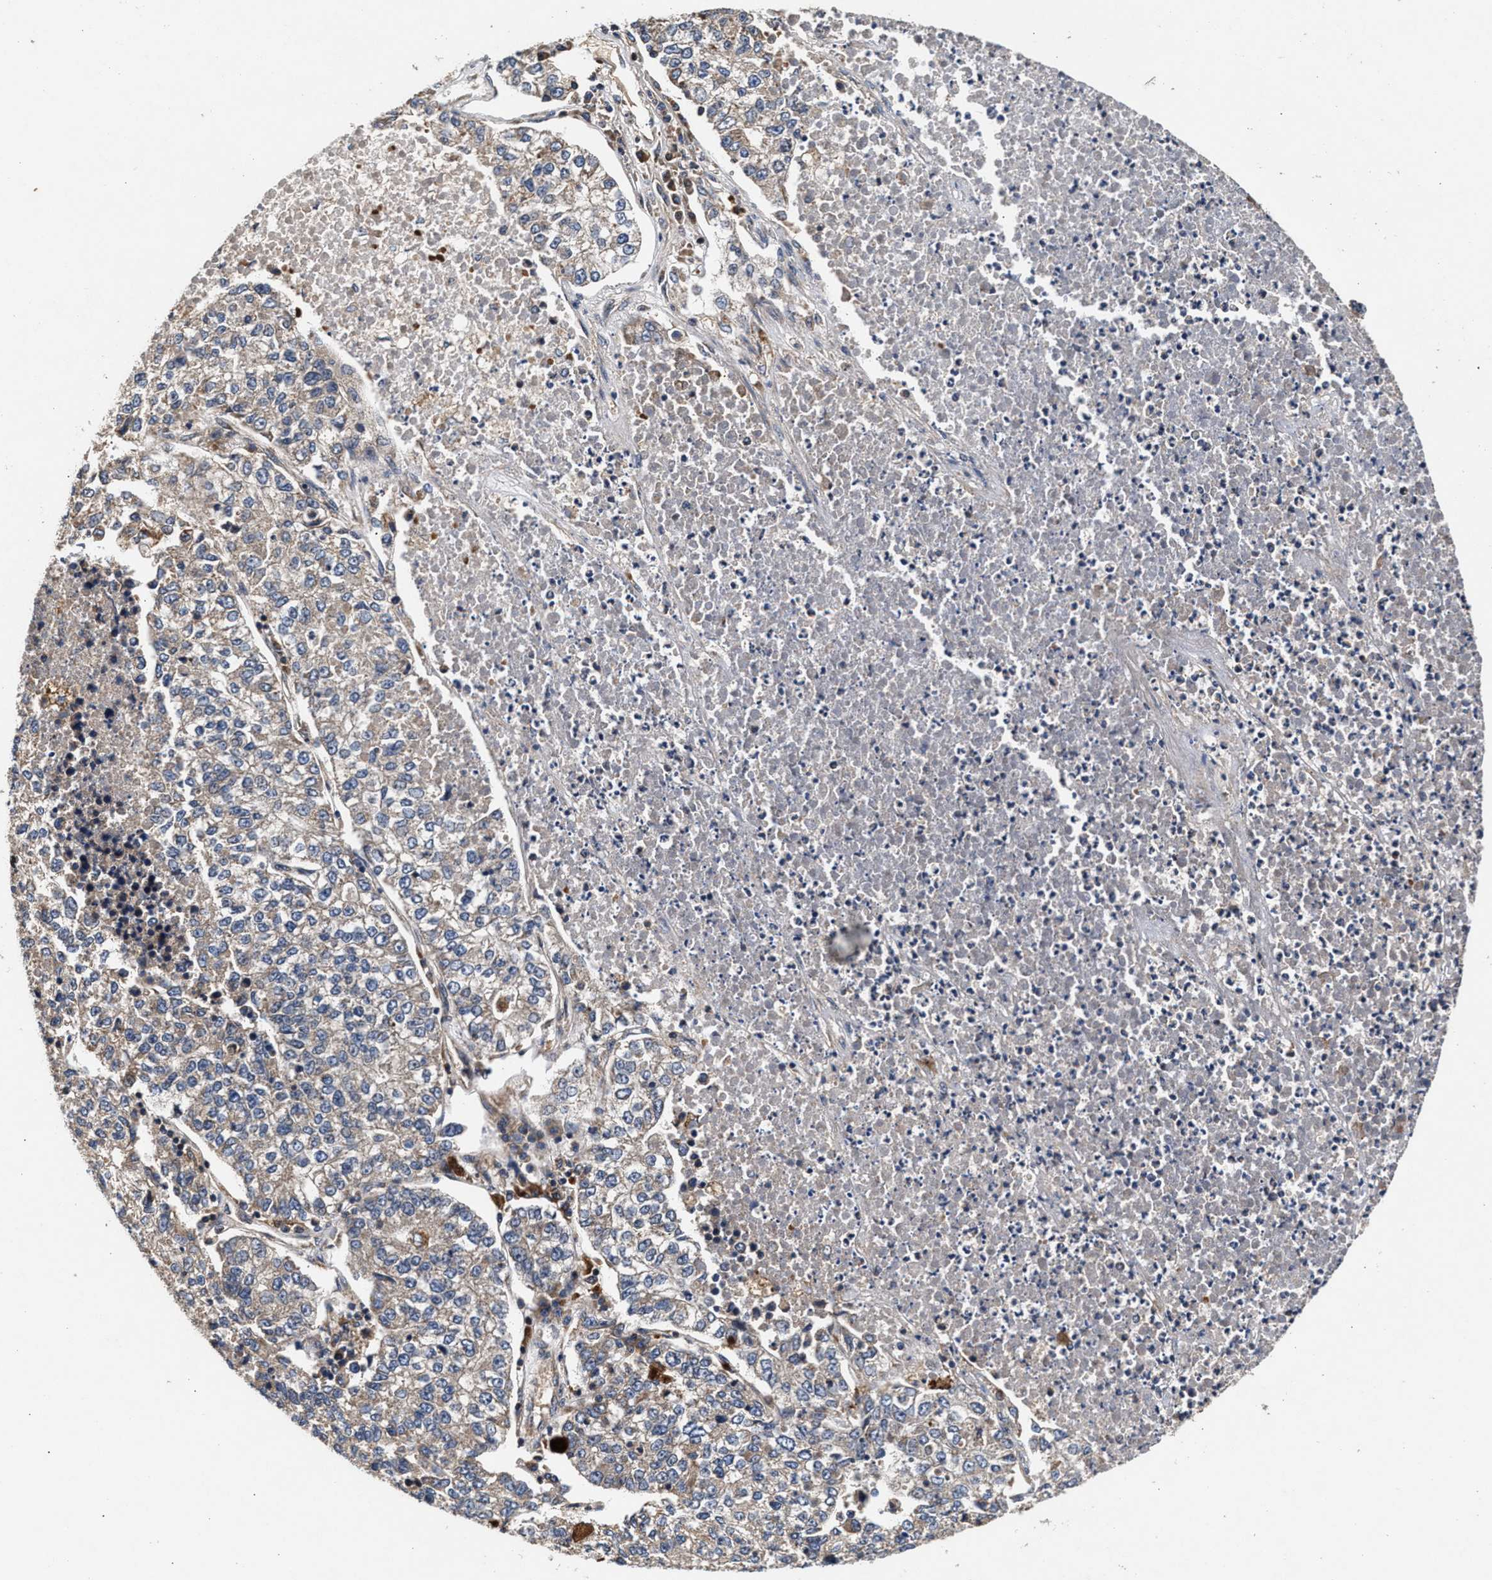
{"staining": {"intensity": "weak", "quantity": "<25%", "location": "cytoplasmic/membranous"}, "tissue": "lung cancer", "cell_type": "Tumor cells", "image_type": "cancer", "snomed": [{"axis": "morphology", "description": "Adenocarcinoma, NOS"}, {"axis": "topography", "description": "Lung"}], "caption": "Human adenocarcinoma (lung) stained for a protein using immunohistochemistry (IHC) shows no staining in tumor cells.", "gene": "NFKB2", "patient": {"sex": "male", "age": 49}}